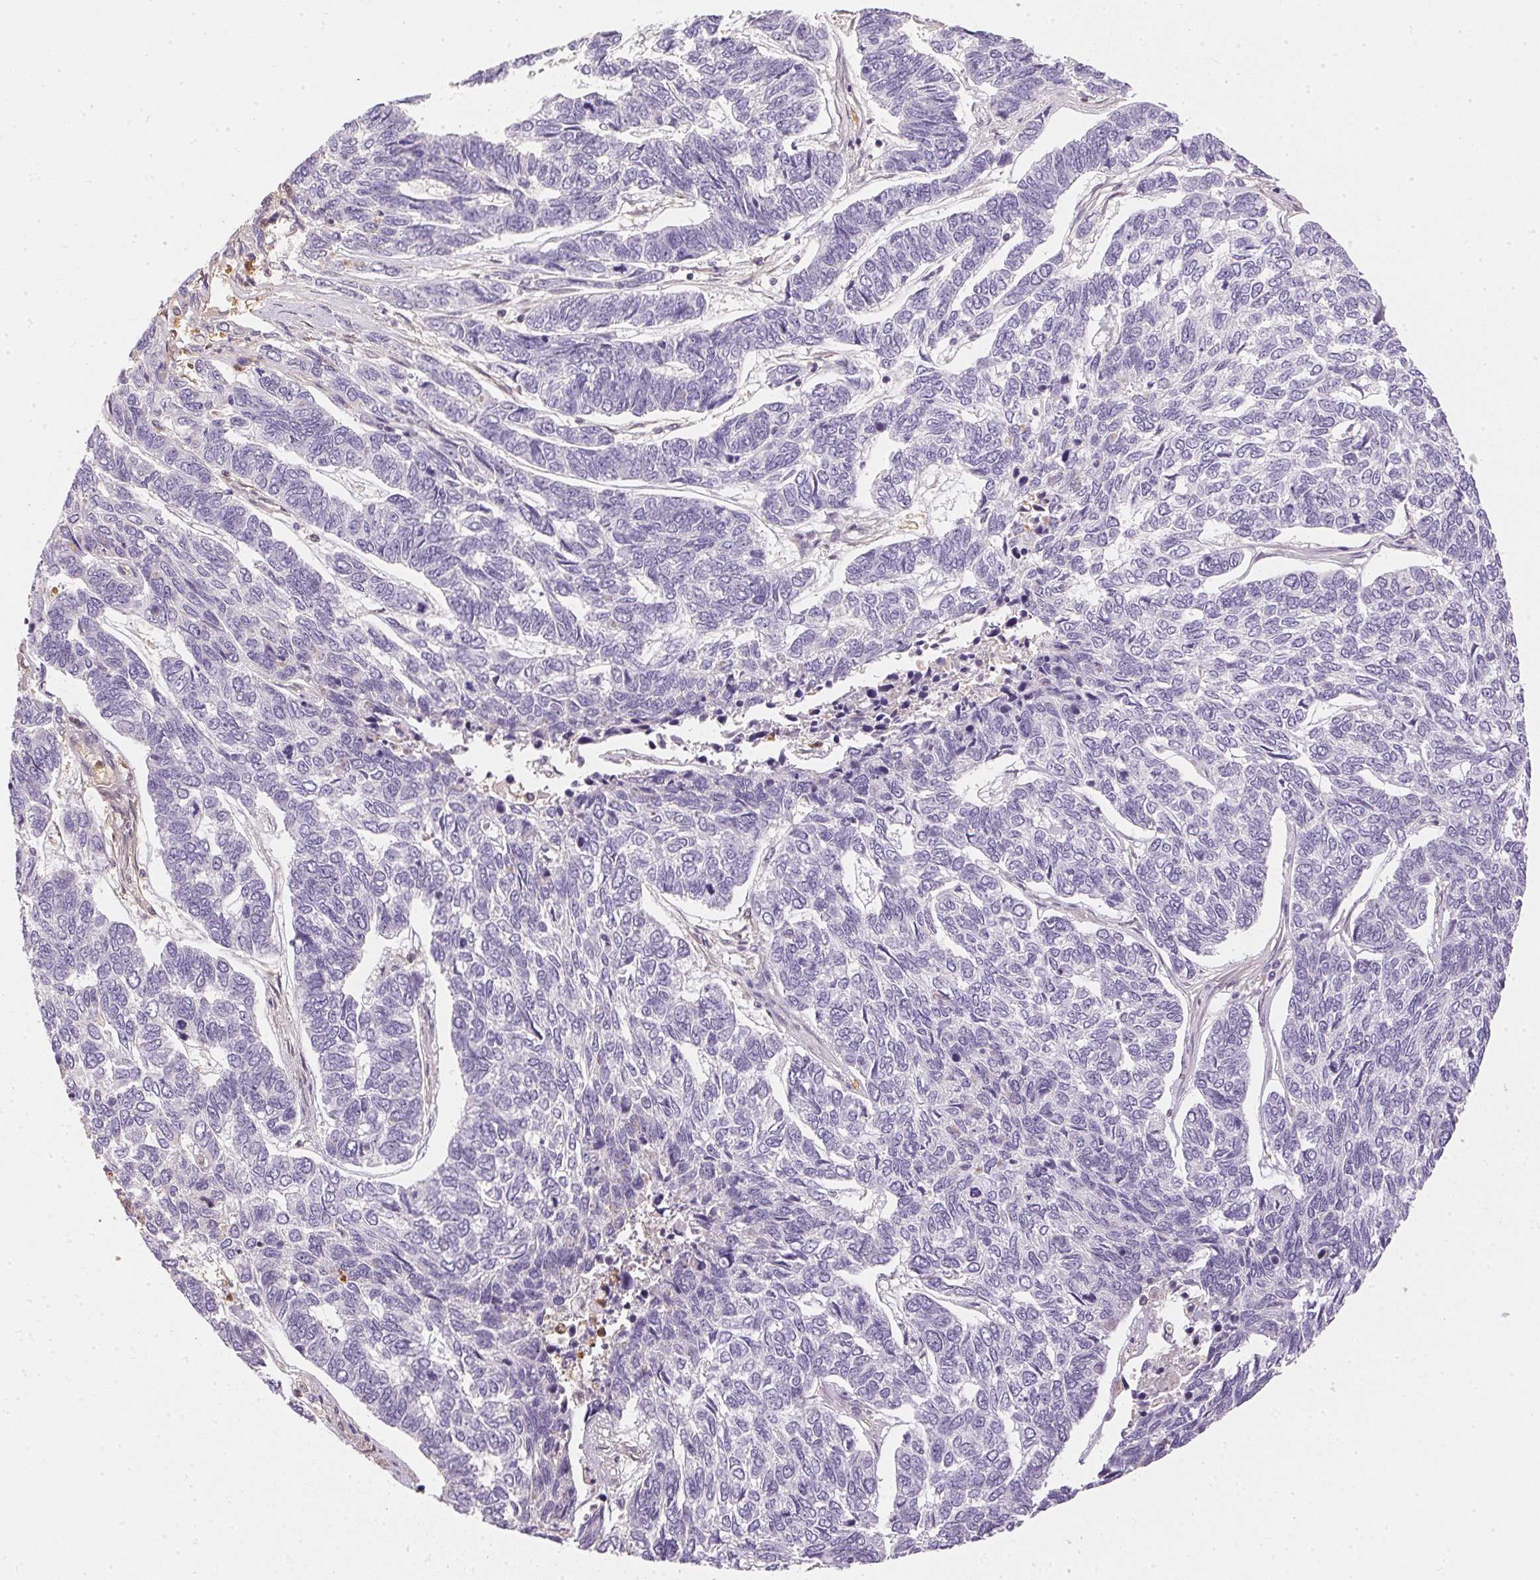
{"staining": {"intensity": "negative", "quantity": "none", "location": "none"}, "tissue": "skin cancer", "cell_type": "Tumor cells", "image_type": "cancer", "snomed": [{"axis": "morphology", "description": "Basal cell carcinoma"}, {"axis": "topography", "description": "Skin"}], "caption": "Immunohistochemical staining of human skin cancer exhibits no significant expression in tumor cells. (Immunohistochemistry (ihc), brightfield microscopy, high magnification).", "gene": "S100A3", "patient": {"sex": "female", "age": 65}}